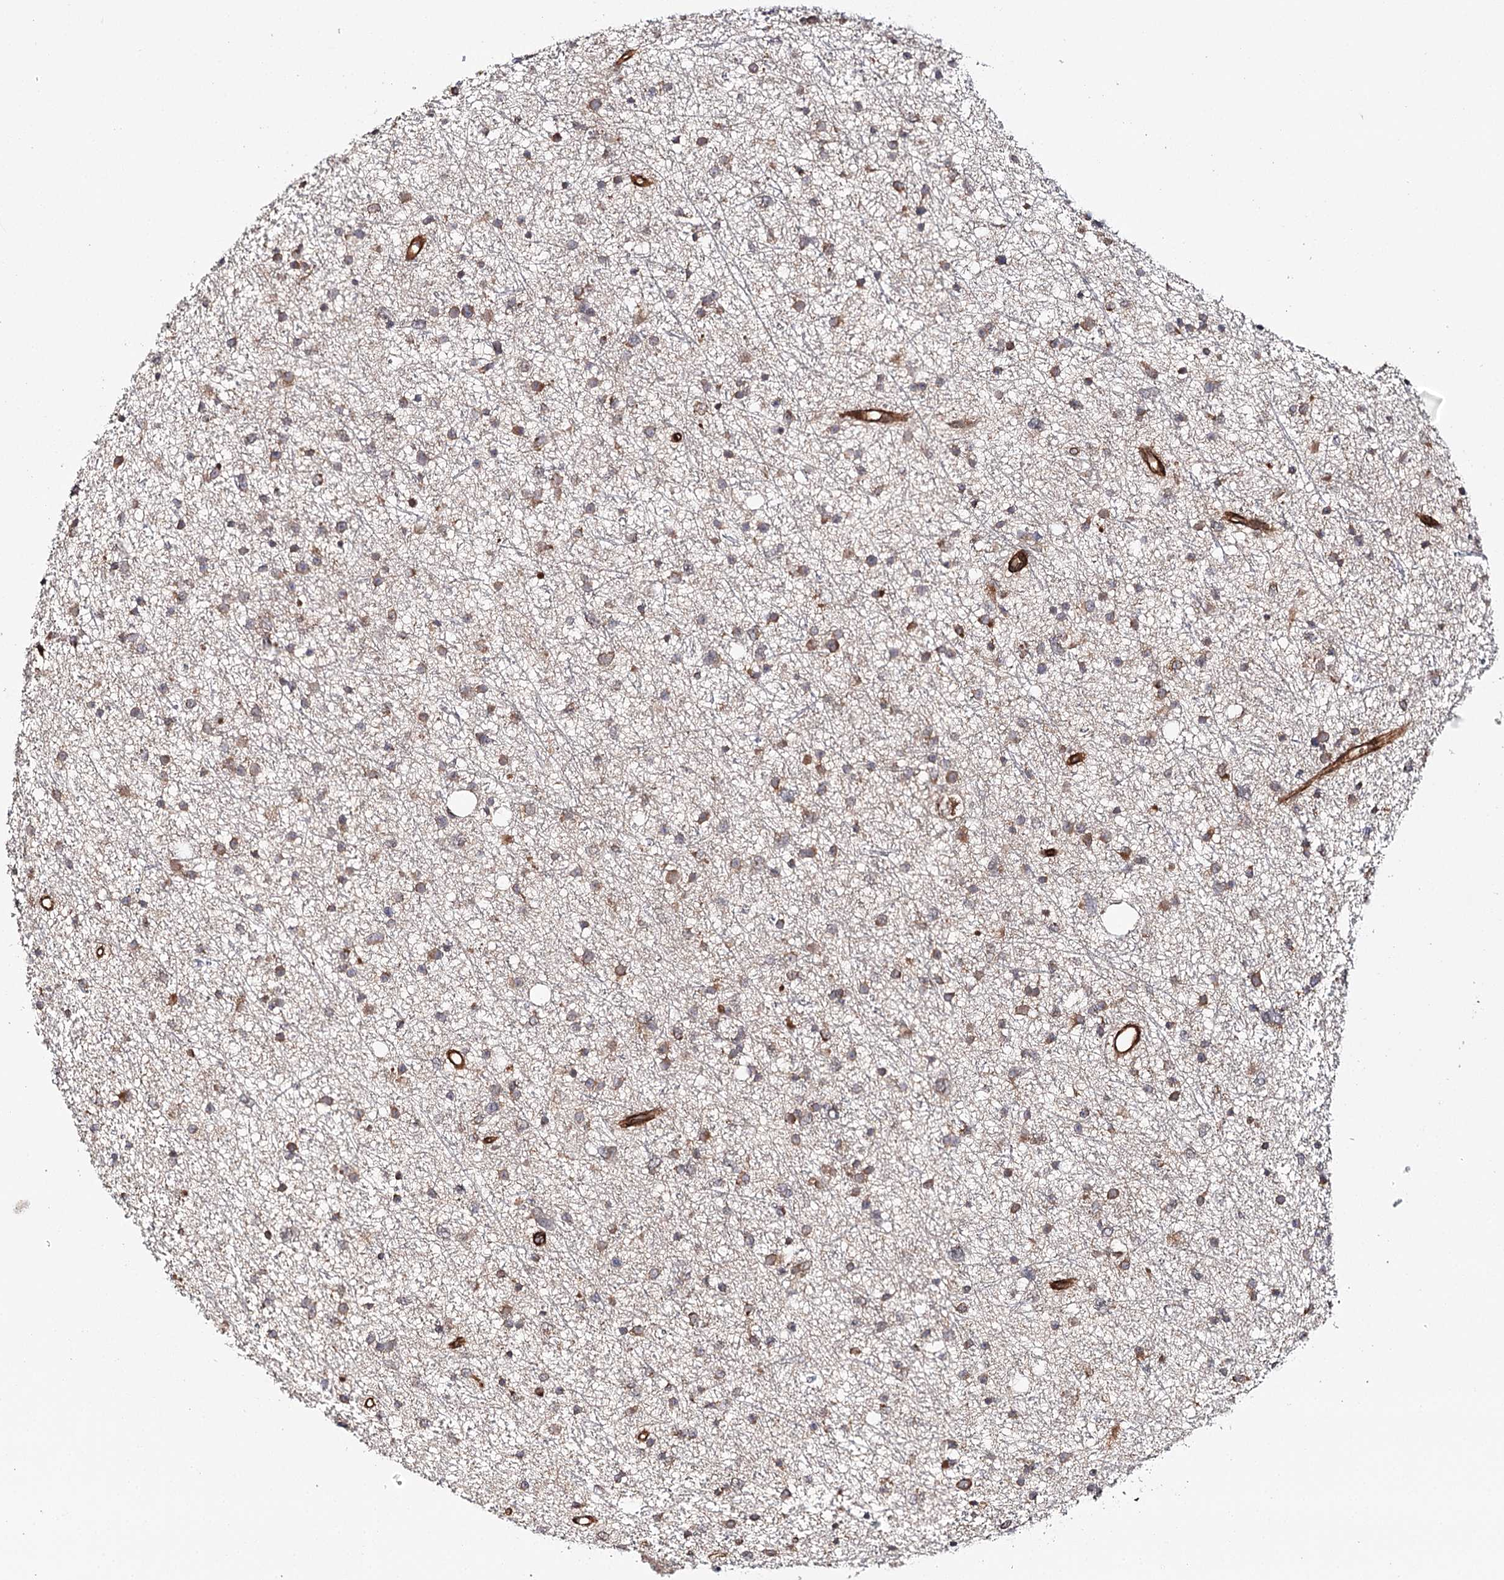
{"staining": {"intensity": "moderate", "quantity": "25%-75%", "location": "cytoplasmic/membranous"}, "tissue": "glioma", "cell_type": "Tumor cells", "image_type": "cancer", "snomed": [{"axis": "morphology", "description": "Glioma, malignant, Low grade"}, {"axis": "topography", "description": "Cerebral cortex"}], "caption": "Protein analysis of glioma tissue reveals moderate cytoplasmic/membranous expression in about 25%-75% of tumor cells.", "gene": "MKNK1", "patient": {"sex": "female", "age": 39}}